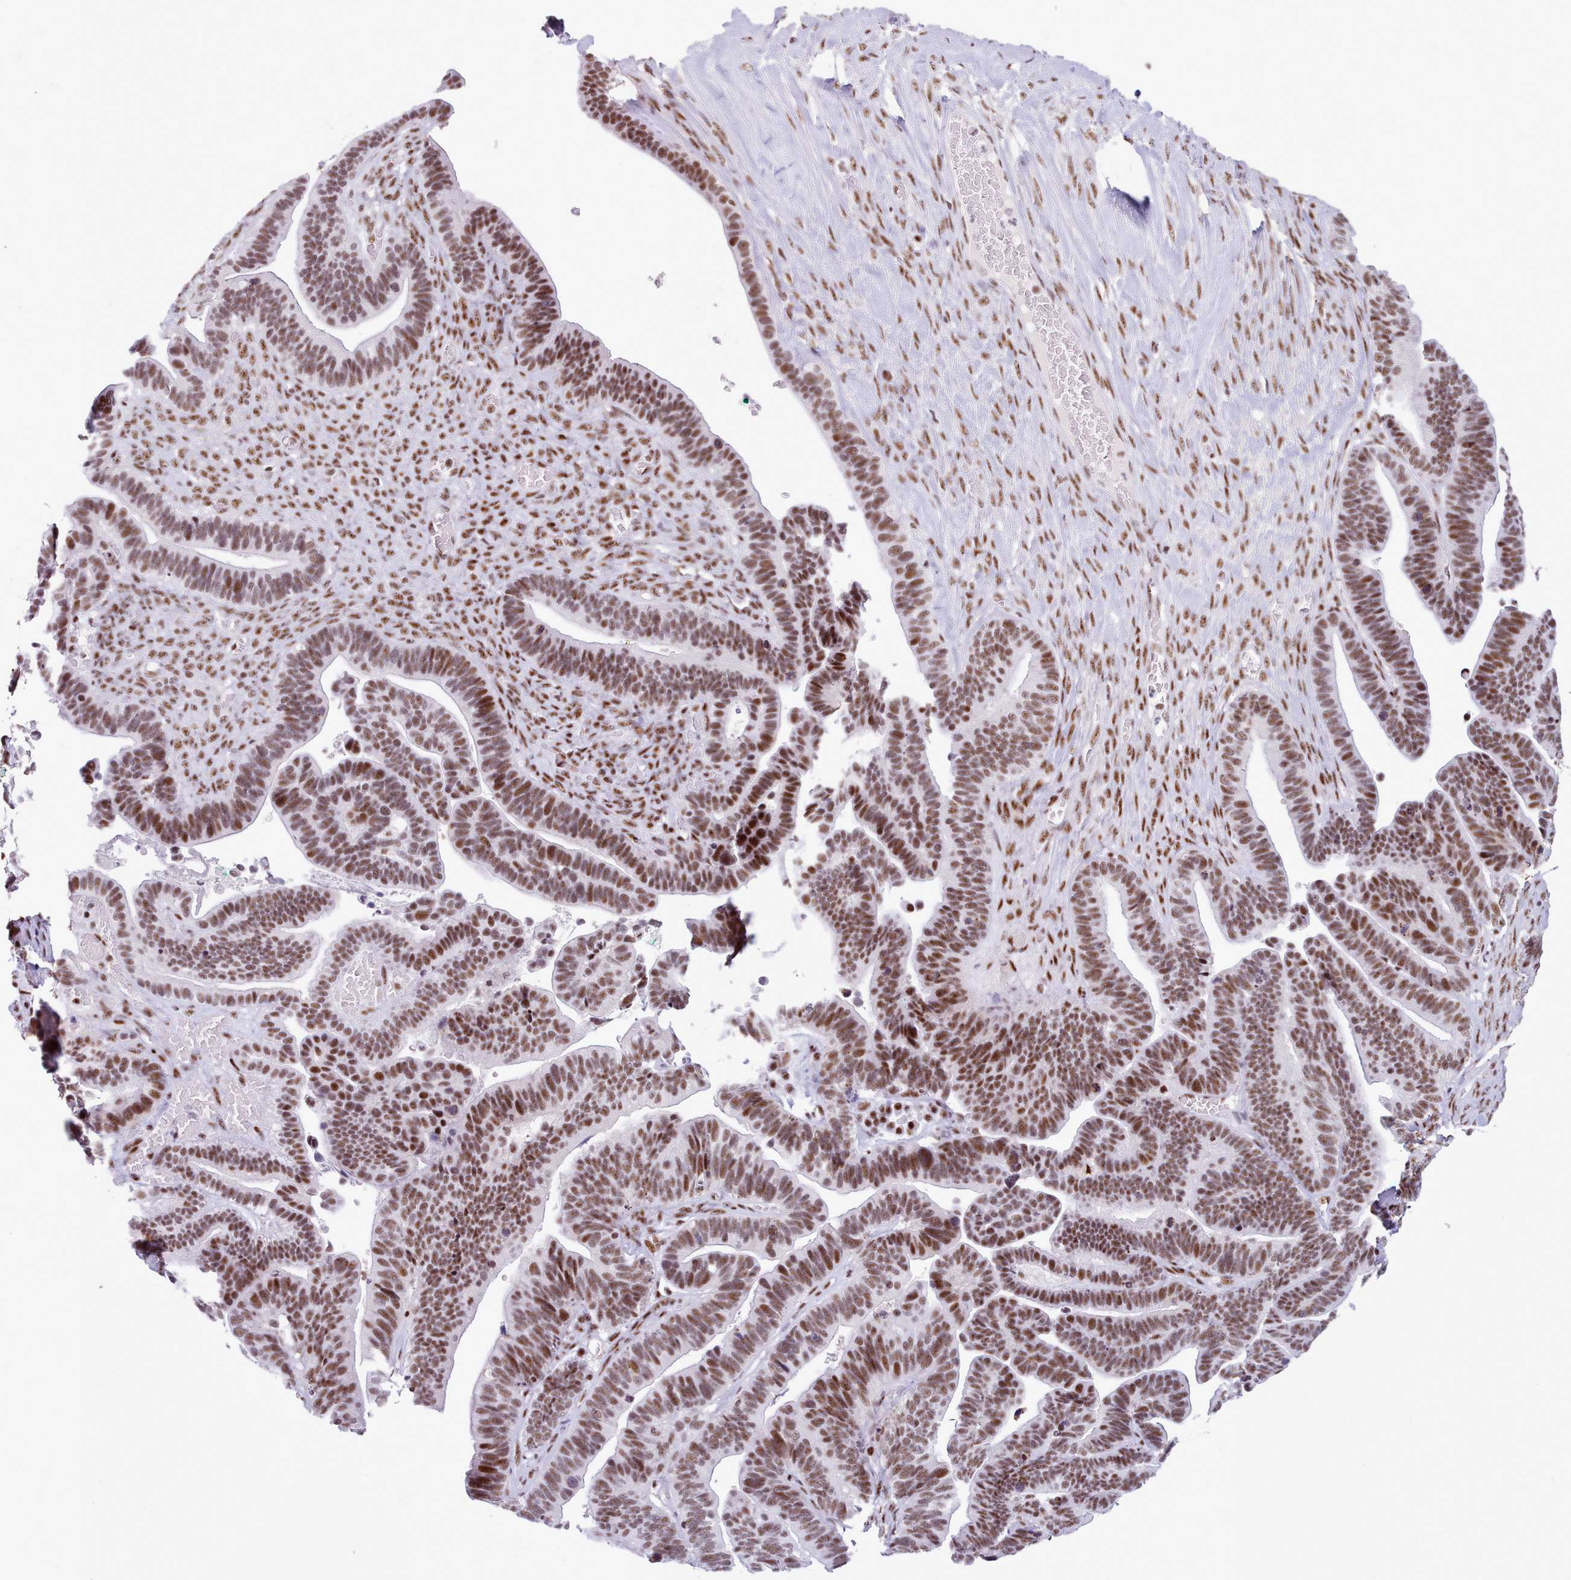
{"staining": {"intensity": "moderate", "quantity": ">75%", "location": "nuclear"}, "tissue": "ovarian cancer", "cell_type": "Tumor cells", "image_type": "cancer", "snomed": [{"axis": "morphology", "description": "Cystadenocarcinoma, serous, NOS"}, {"axis": "topography", "description": "Ovary"}], "caption": "About >75% of tumor cells in human ovarian cancer (serous cystadenocarcinoma) reveal moderate nuclear protein staining as visualized by brown immunohistochemical staining.", "gene": "TMEM35B", "patient": {"sex": "female", "age": 56}}